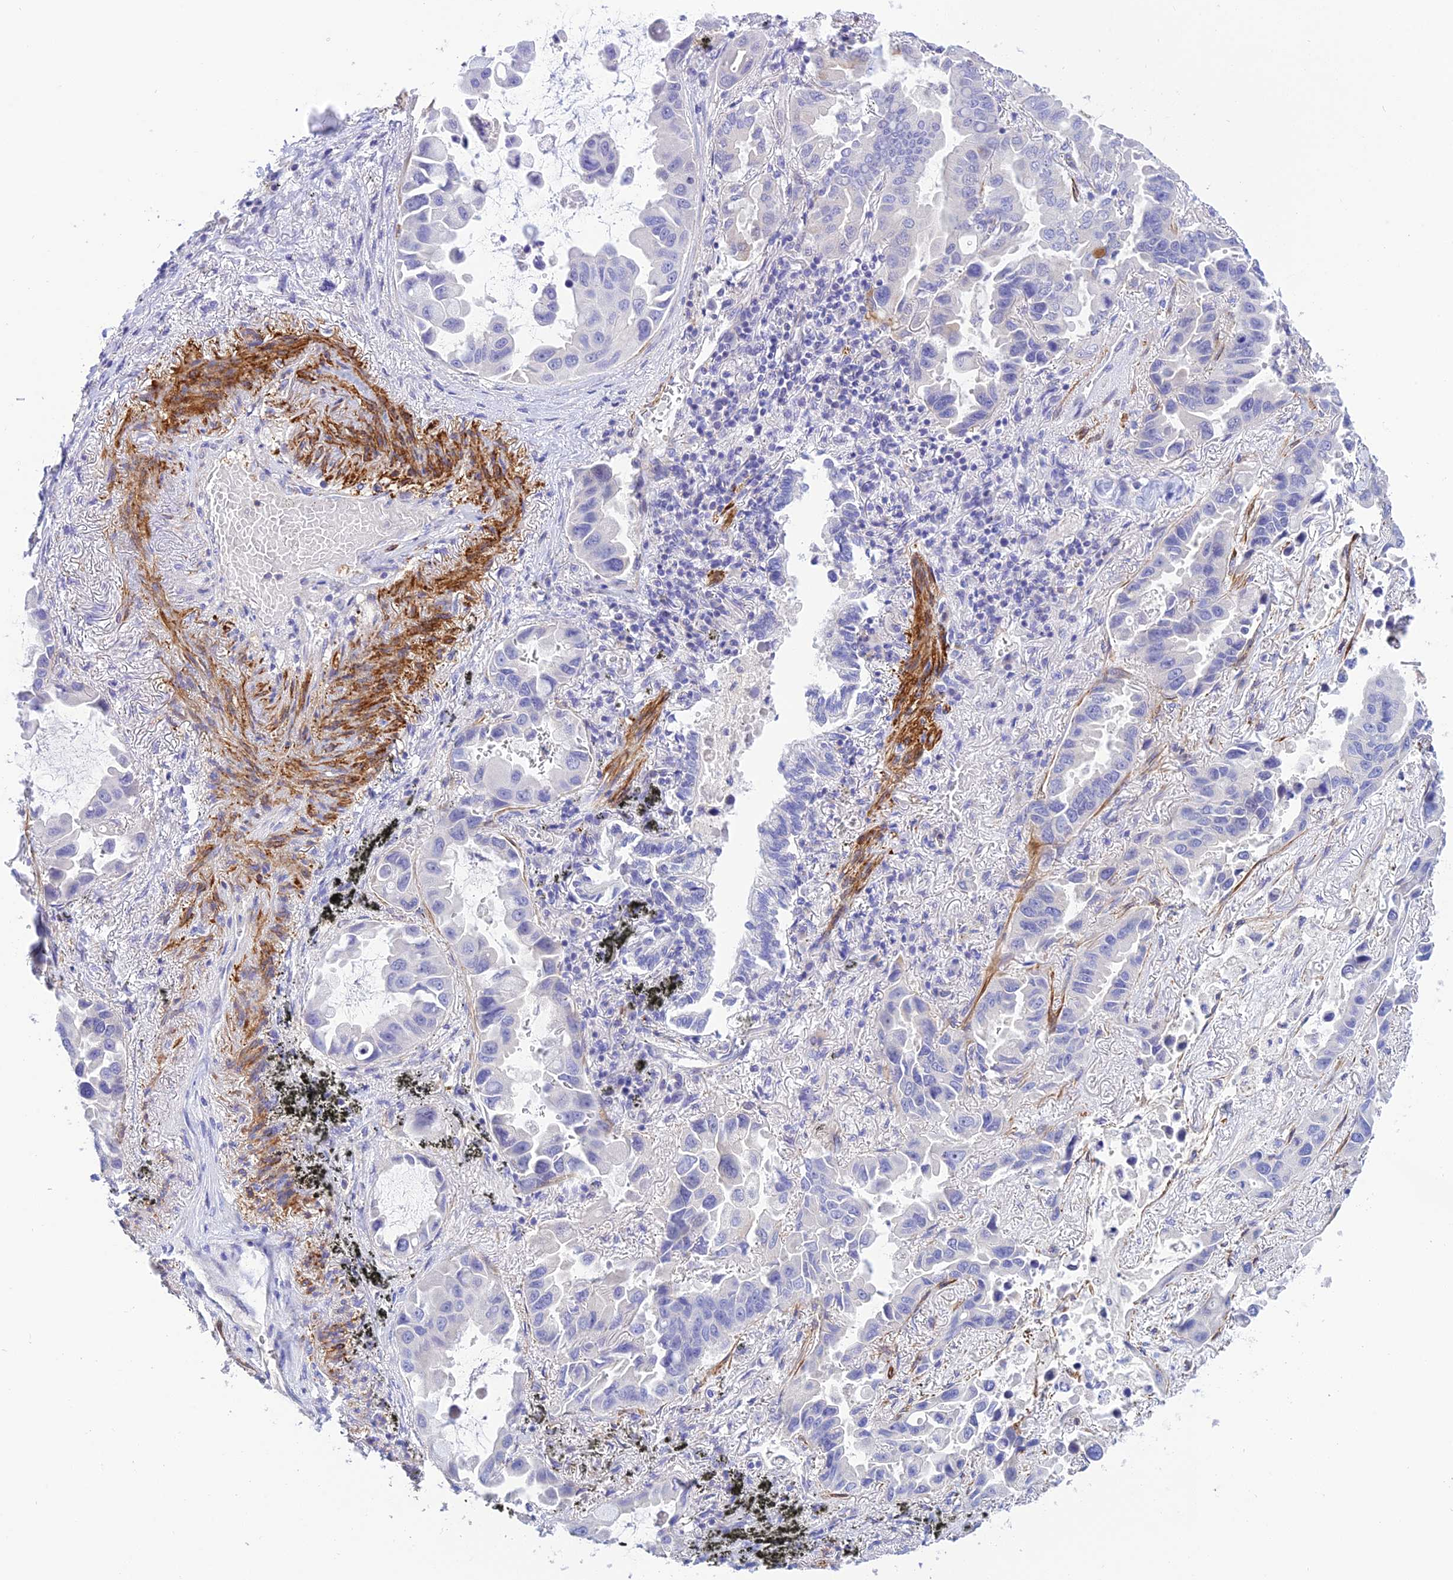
{"staining": {"intensity": "negative", "quantity": "none", "location": "none"}, "tissue": "lung cancer", "cell_type": "Tumor cells", "image_type": "cancer", "snomed": [{"axis": "morphology", "description": "Adenocarcinoma, NOS"}, {"axis": "topography", "description": "Lung"}], "caption": "A histopathology image of adenocarcinoma (lung) stained for a protein shows no brown staining in tumor cells.", "gene": "ZDHHC16", "patient": {"sex": "male", "age": 64}}